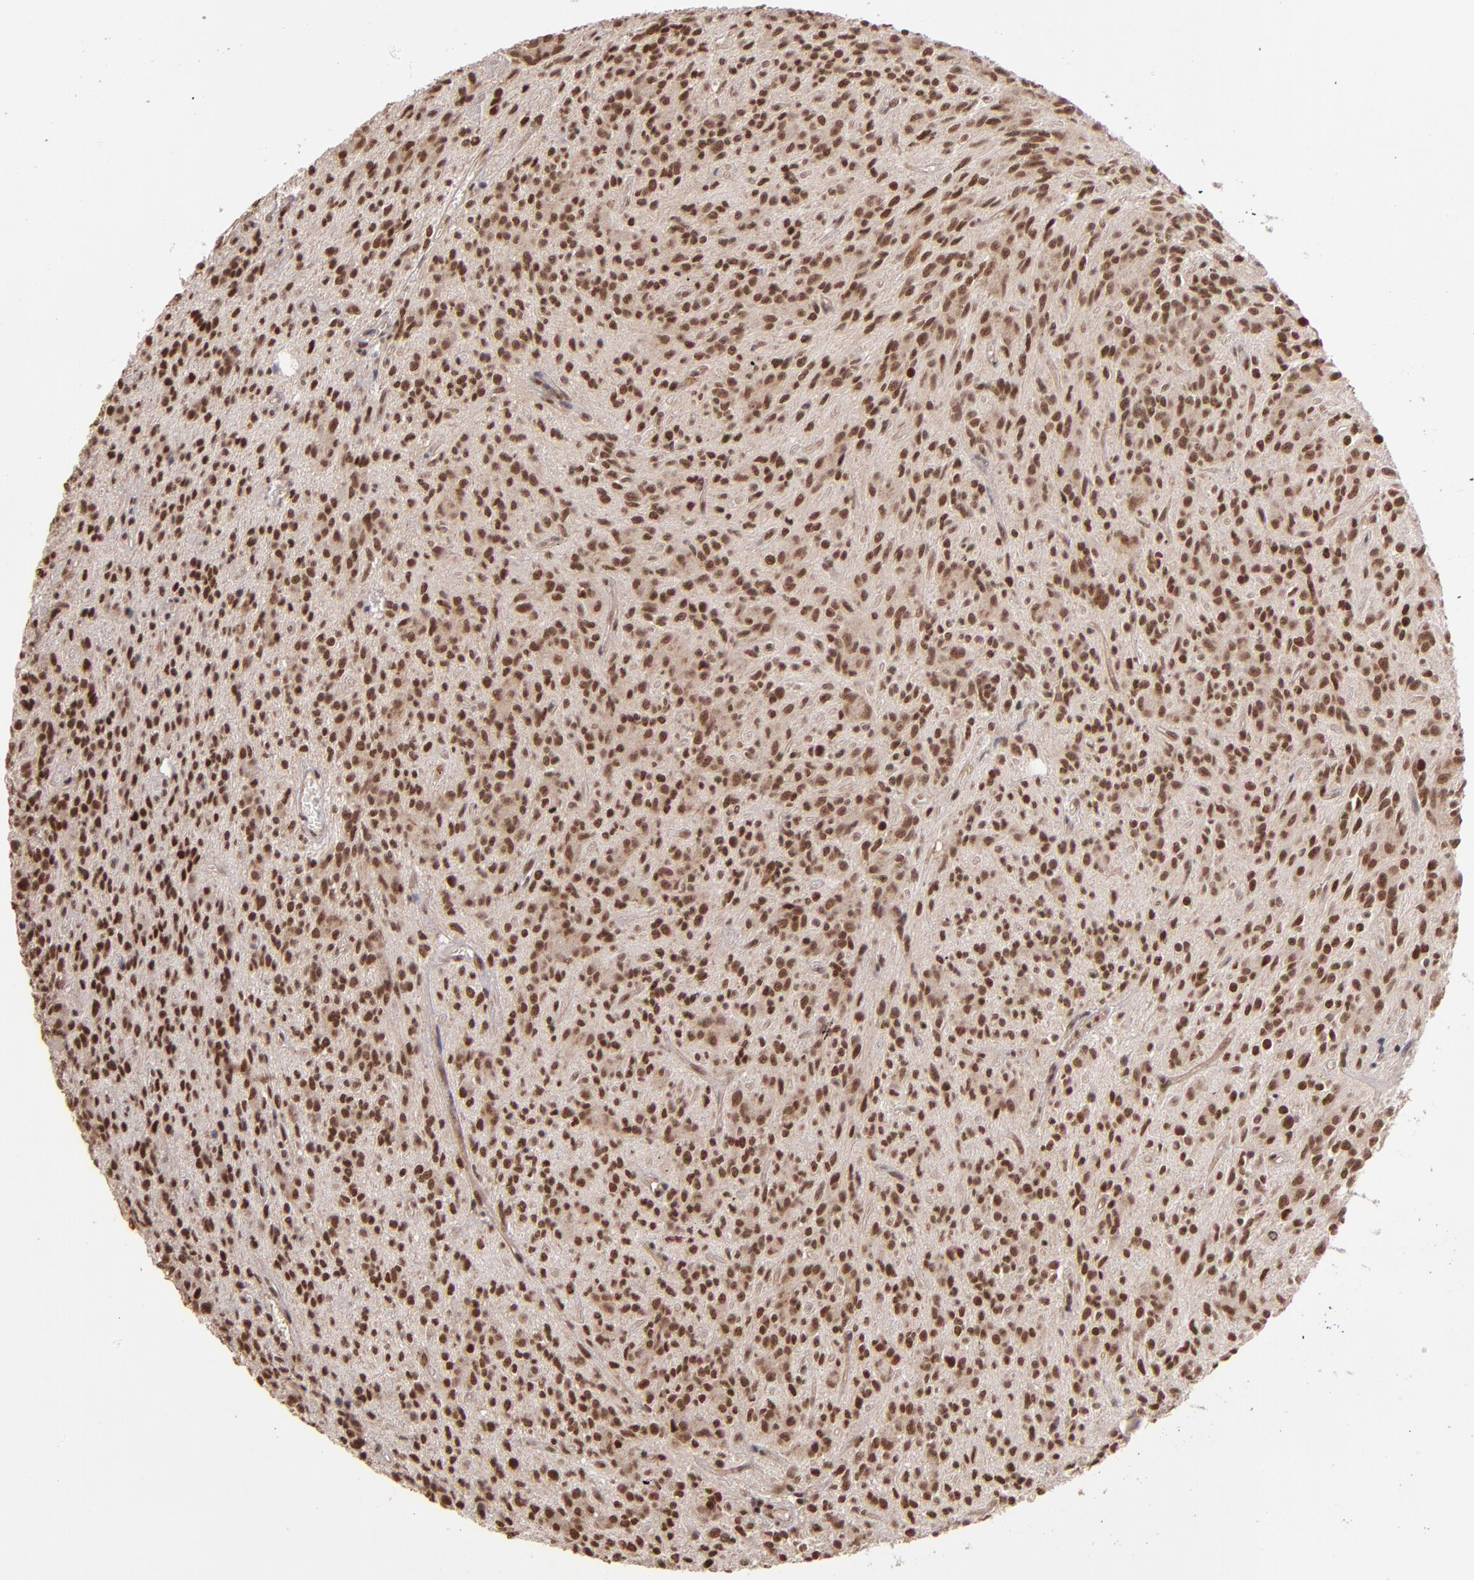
{"staining": {"intensity": "moderate", "quantity": ">75%", "location": "nuclear"}, "tissue": "glioma", "cell_type": "Tumor cells", "image_type": "cancer", "snomed": [{"axis": "morphology", "description": "Glioma, malignant, Low grade"}, {"axis": "topography", "description": "Brain"}], "caption": "Immunohistochemical staining of human glioma displays medium levels of moderate nuclear expression in approximately >75% of tumor cells. (IHC, brightfield microscopy, high magnification).", "gene": "TERF2", "patient": {"sex": "female", "age": 15}}